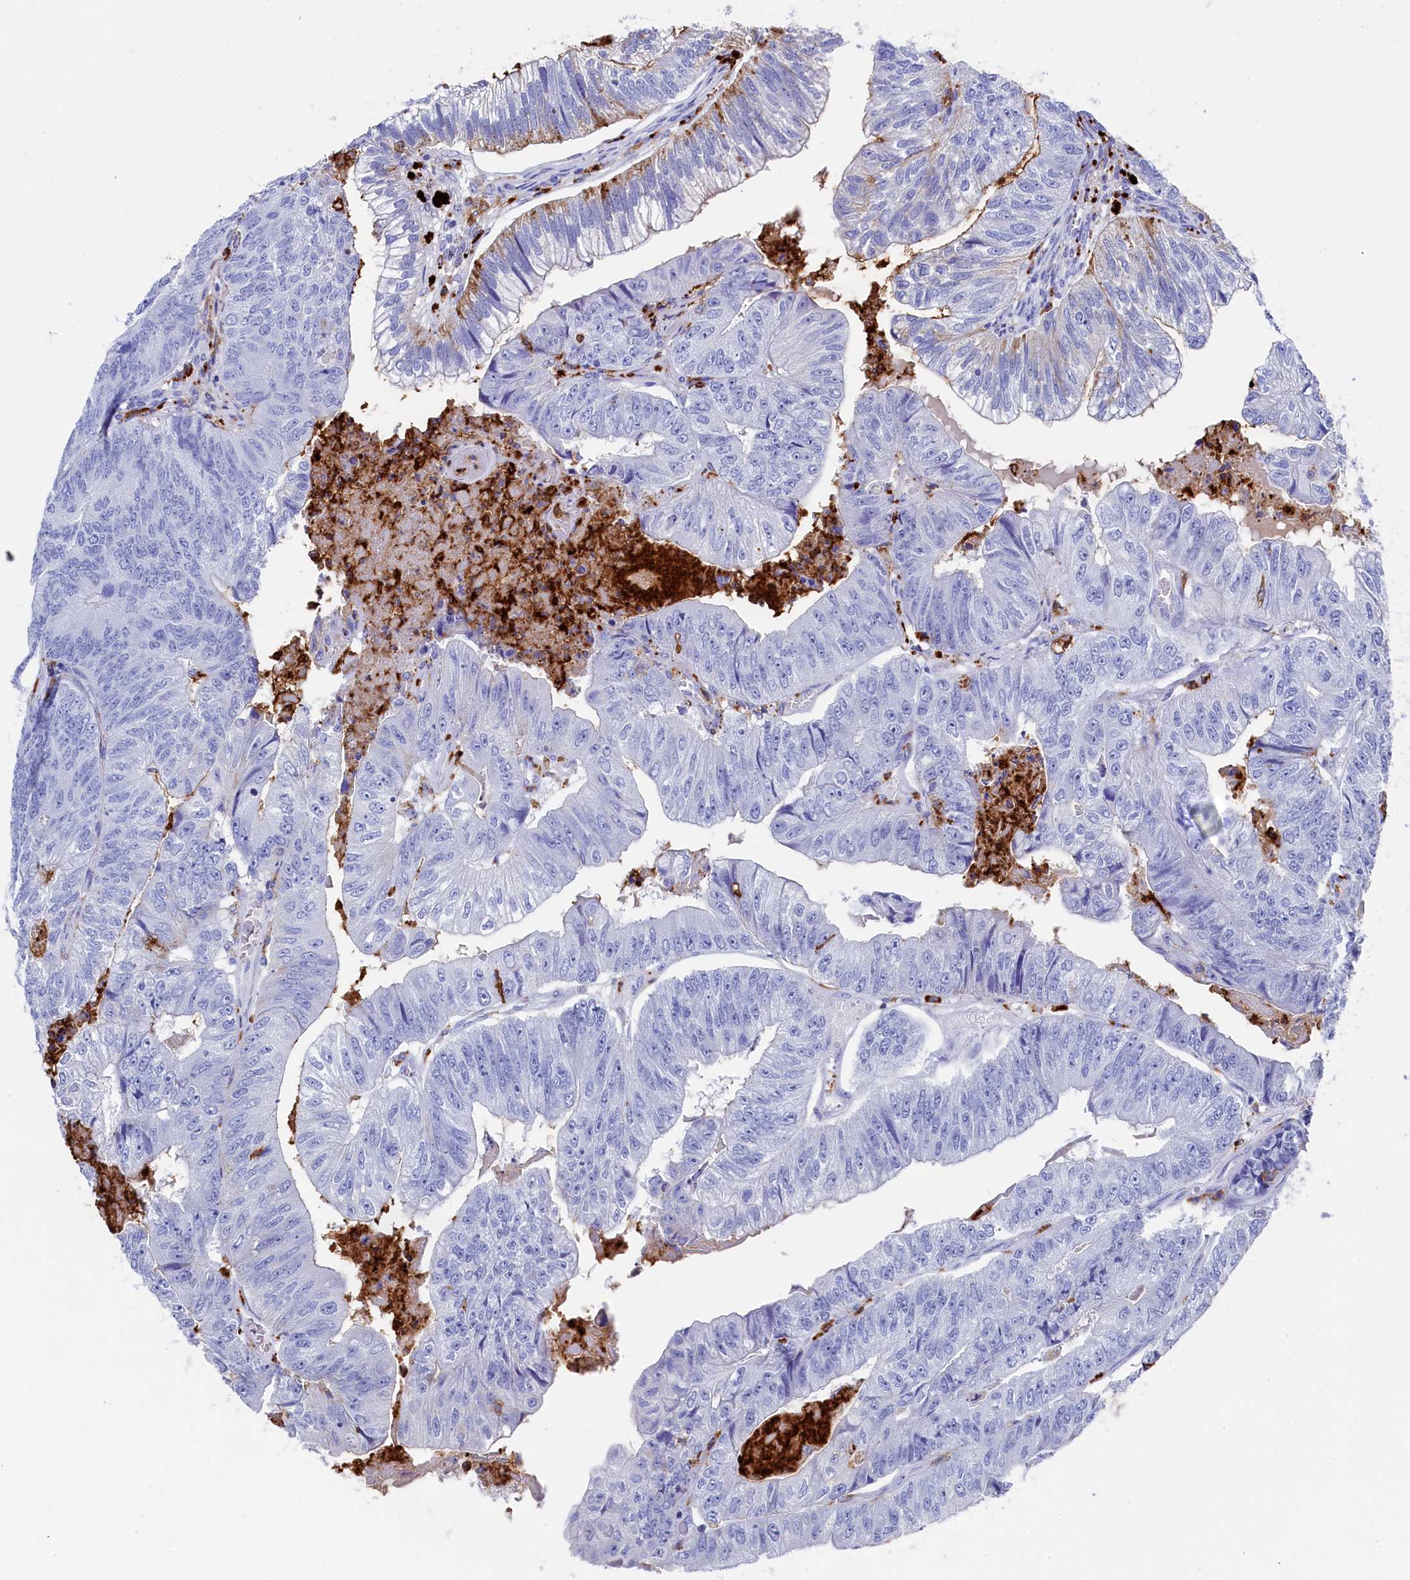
{"staining": {"intensity": "negative", "quantity": "none", "location": "none"}, "tissue": "colorectal cancer", "cell_type": "Tumor cells", "image_type": "cancer", "snomed": [{"axis": "morphology", "description": "Adenocarcinoma, NOS"}, {"axis": "topography", "description": "Colon"}], "caption": "Tumor cells show no significant protein expression in colorectal cancer. Nuclei are stained in blue.", "gene": "PLAC8", "patient": {"sex": "female", "age": 67}}